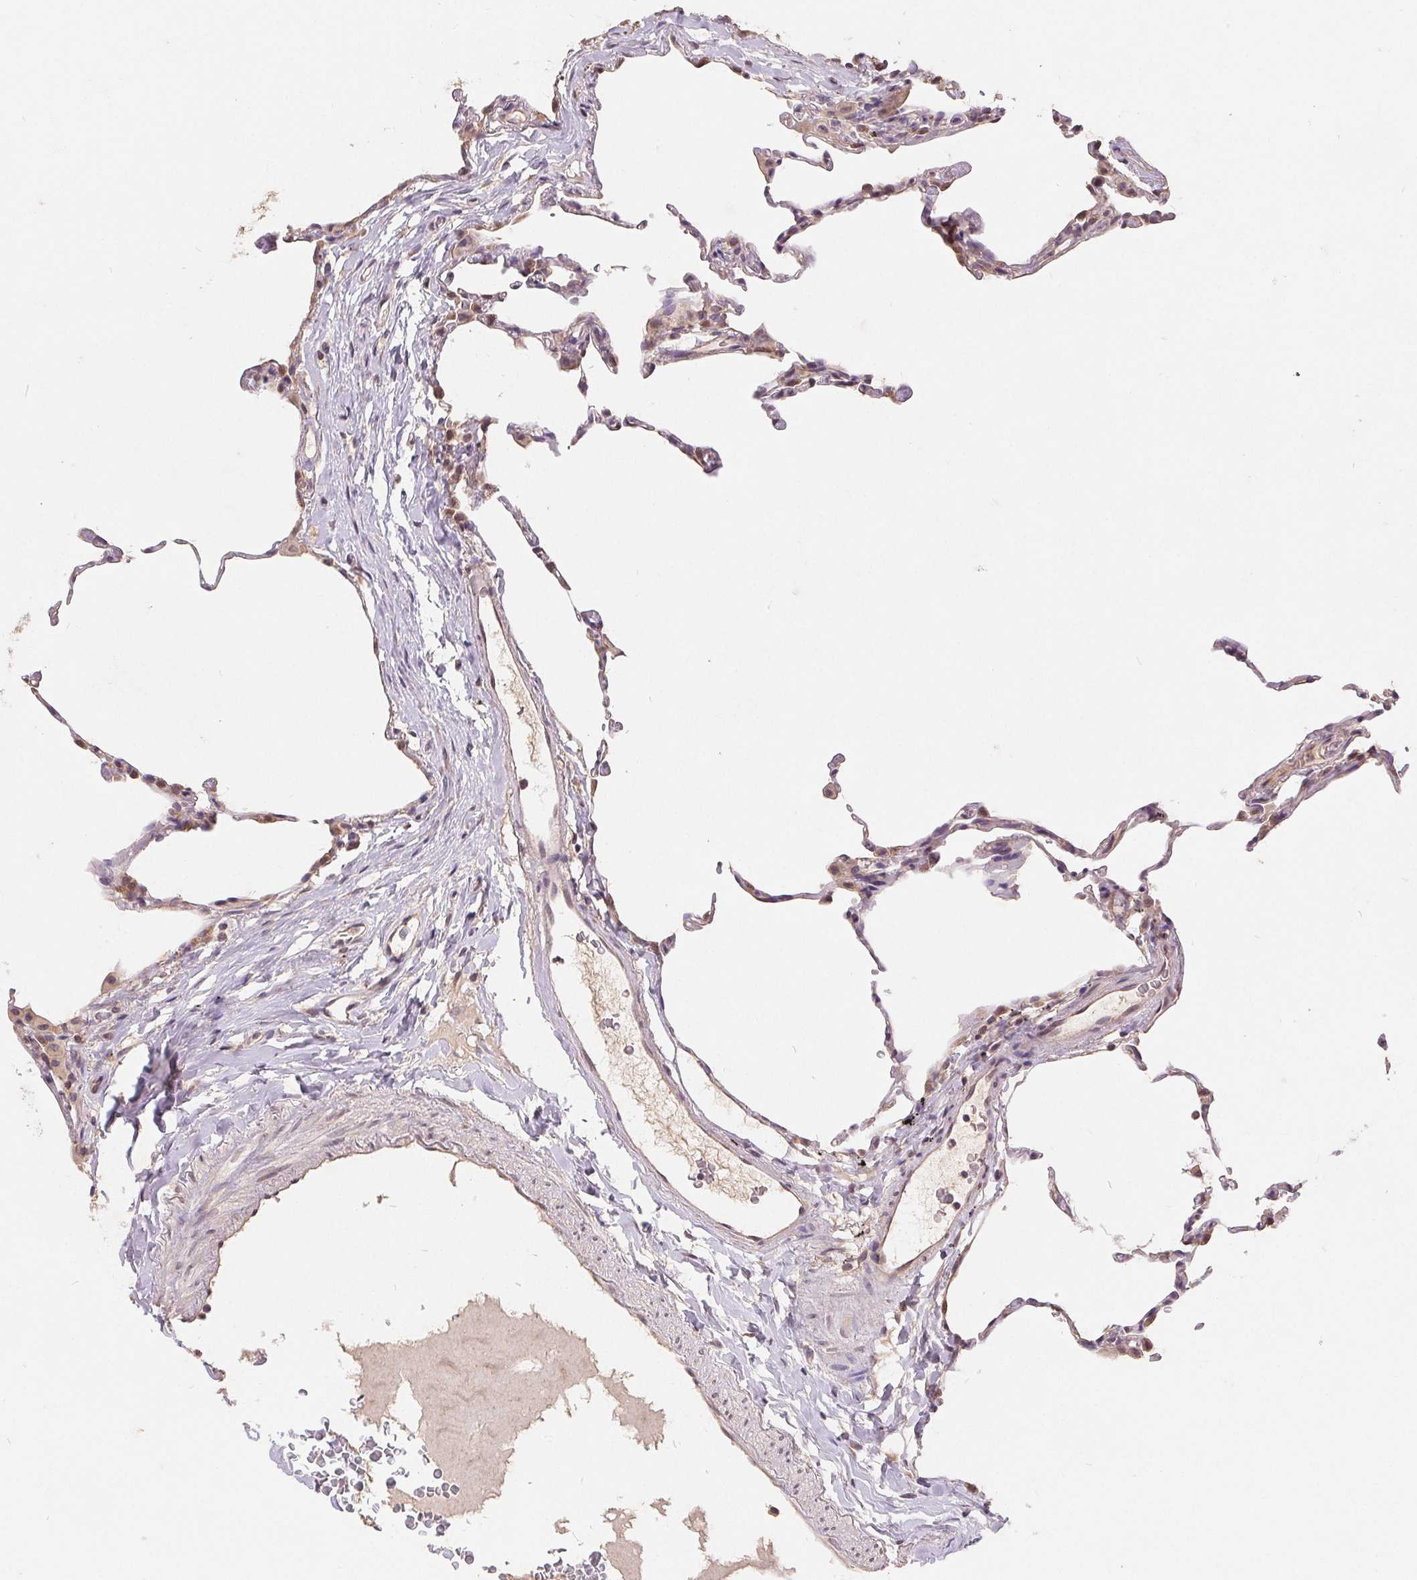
{"staining": {"intensity": "weak", "quantity": "25%-75%", "location": "cytoplasmic/membranous"}, "tissue": "lung", "cell_type": "Alveolar cells", "image_type": "normal", "snomed": [{"axis": "morphology", "description": "Normal tissue, NOS"}, {"axis": "topography", "description": "Lung"}], "caption": "Alveolar cells display weak cytoplasmic/membranous staining in about 25%-75% of cells in unremarkable lung.", "gene": "CDIPT", "patient": {"sex": "female", "age": 57}}